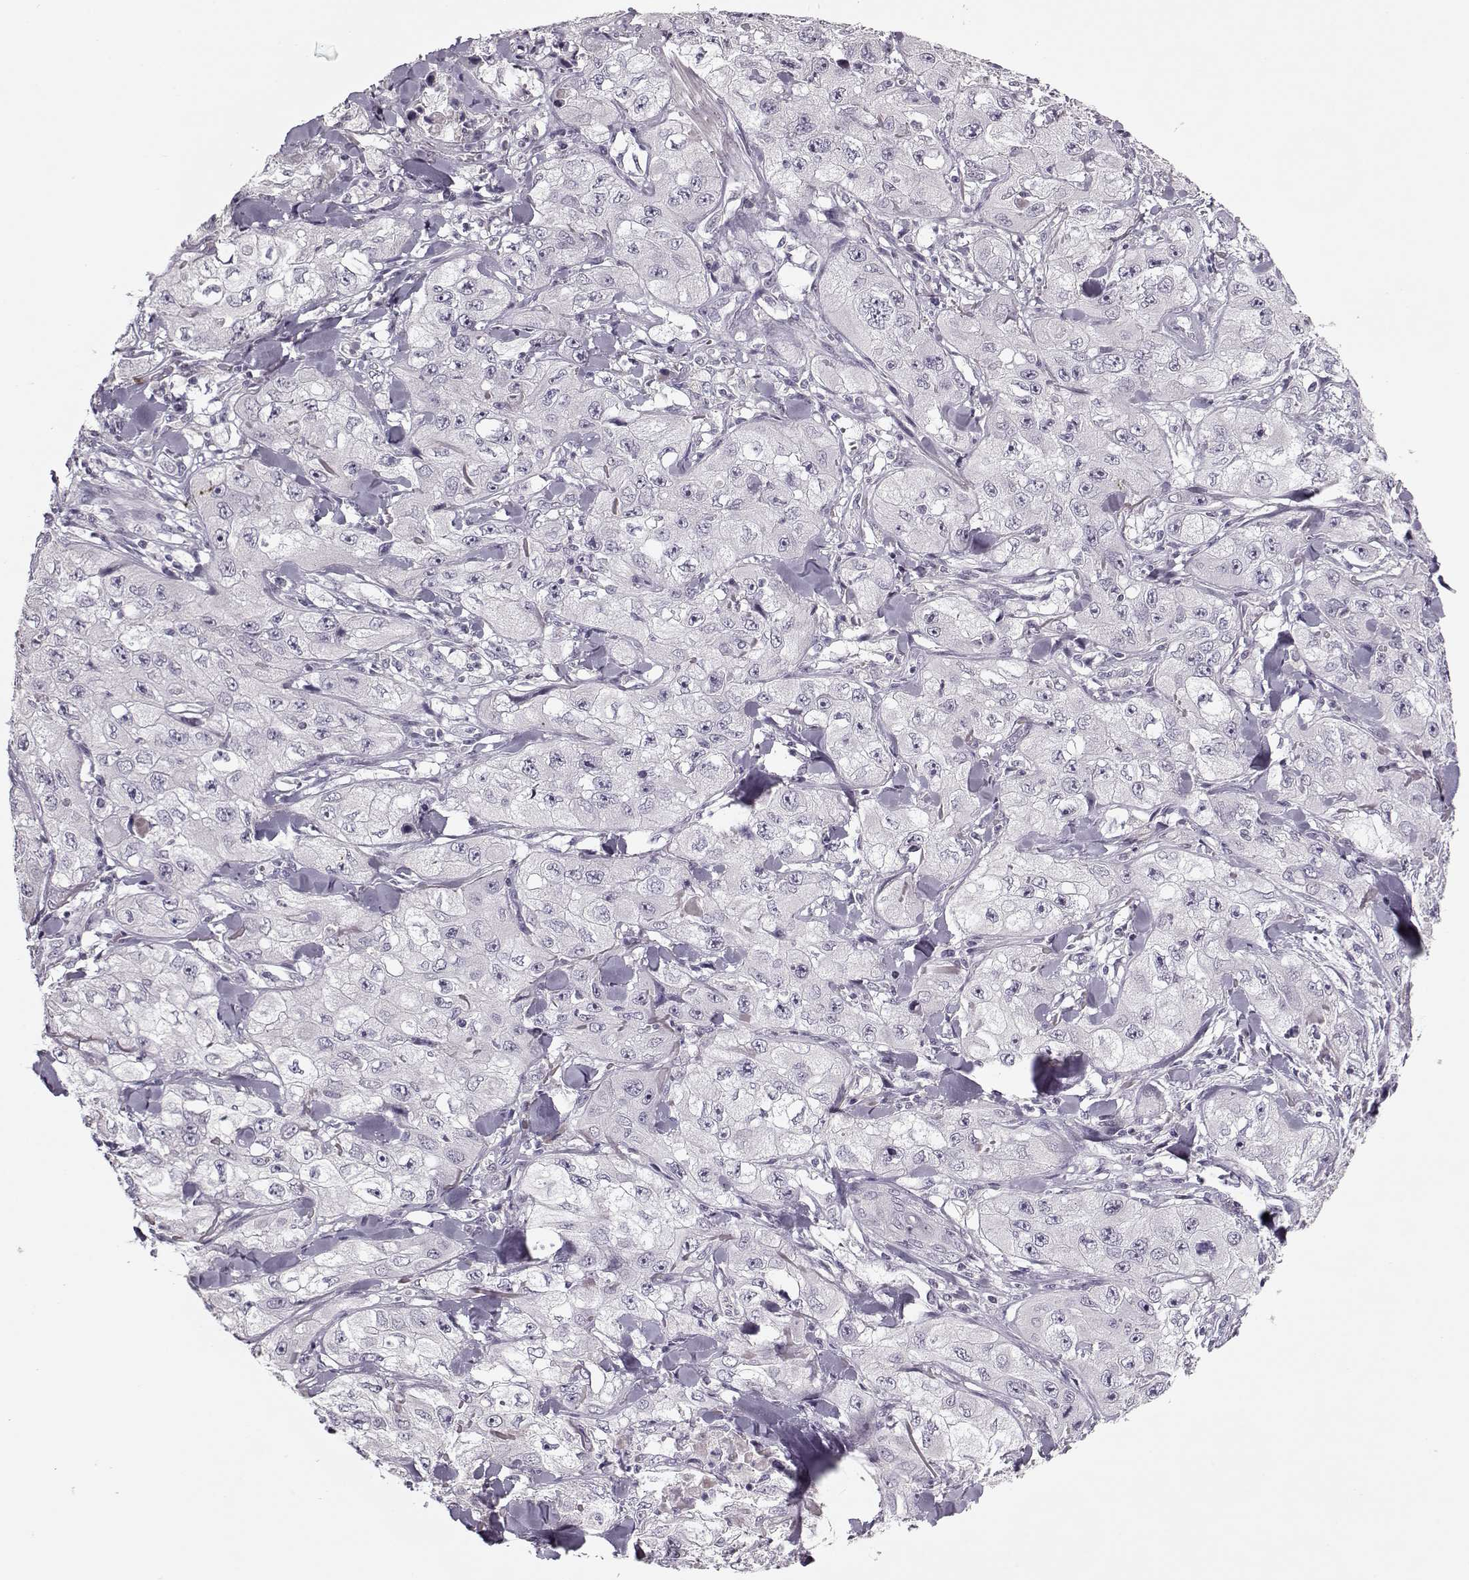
{"staining": {"intensity": "negative", "quantity": "none", "location": "none"}, "tissue": "skin cancer", "cell_type": "Tumor cells", "image_type": "cancer", "snomed": [{"axis": "morphology", "description": "Squamous cell carcinoma, NOS"}, {"axis": "topography", "description": "Skin"}, {"axis": "topography", "description": "Subcutis"}], "caption": "Human skin cancer stained for a protein using IHC demonstrates no expression in tumor cells.", "gene": "KRT9", "patient": {"sex": "male", "age": 73}}